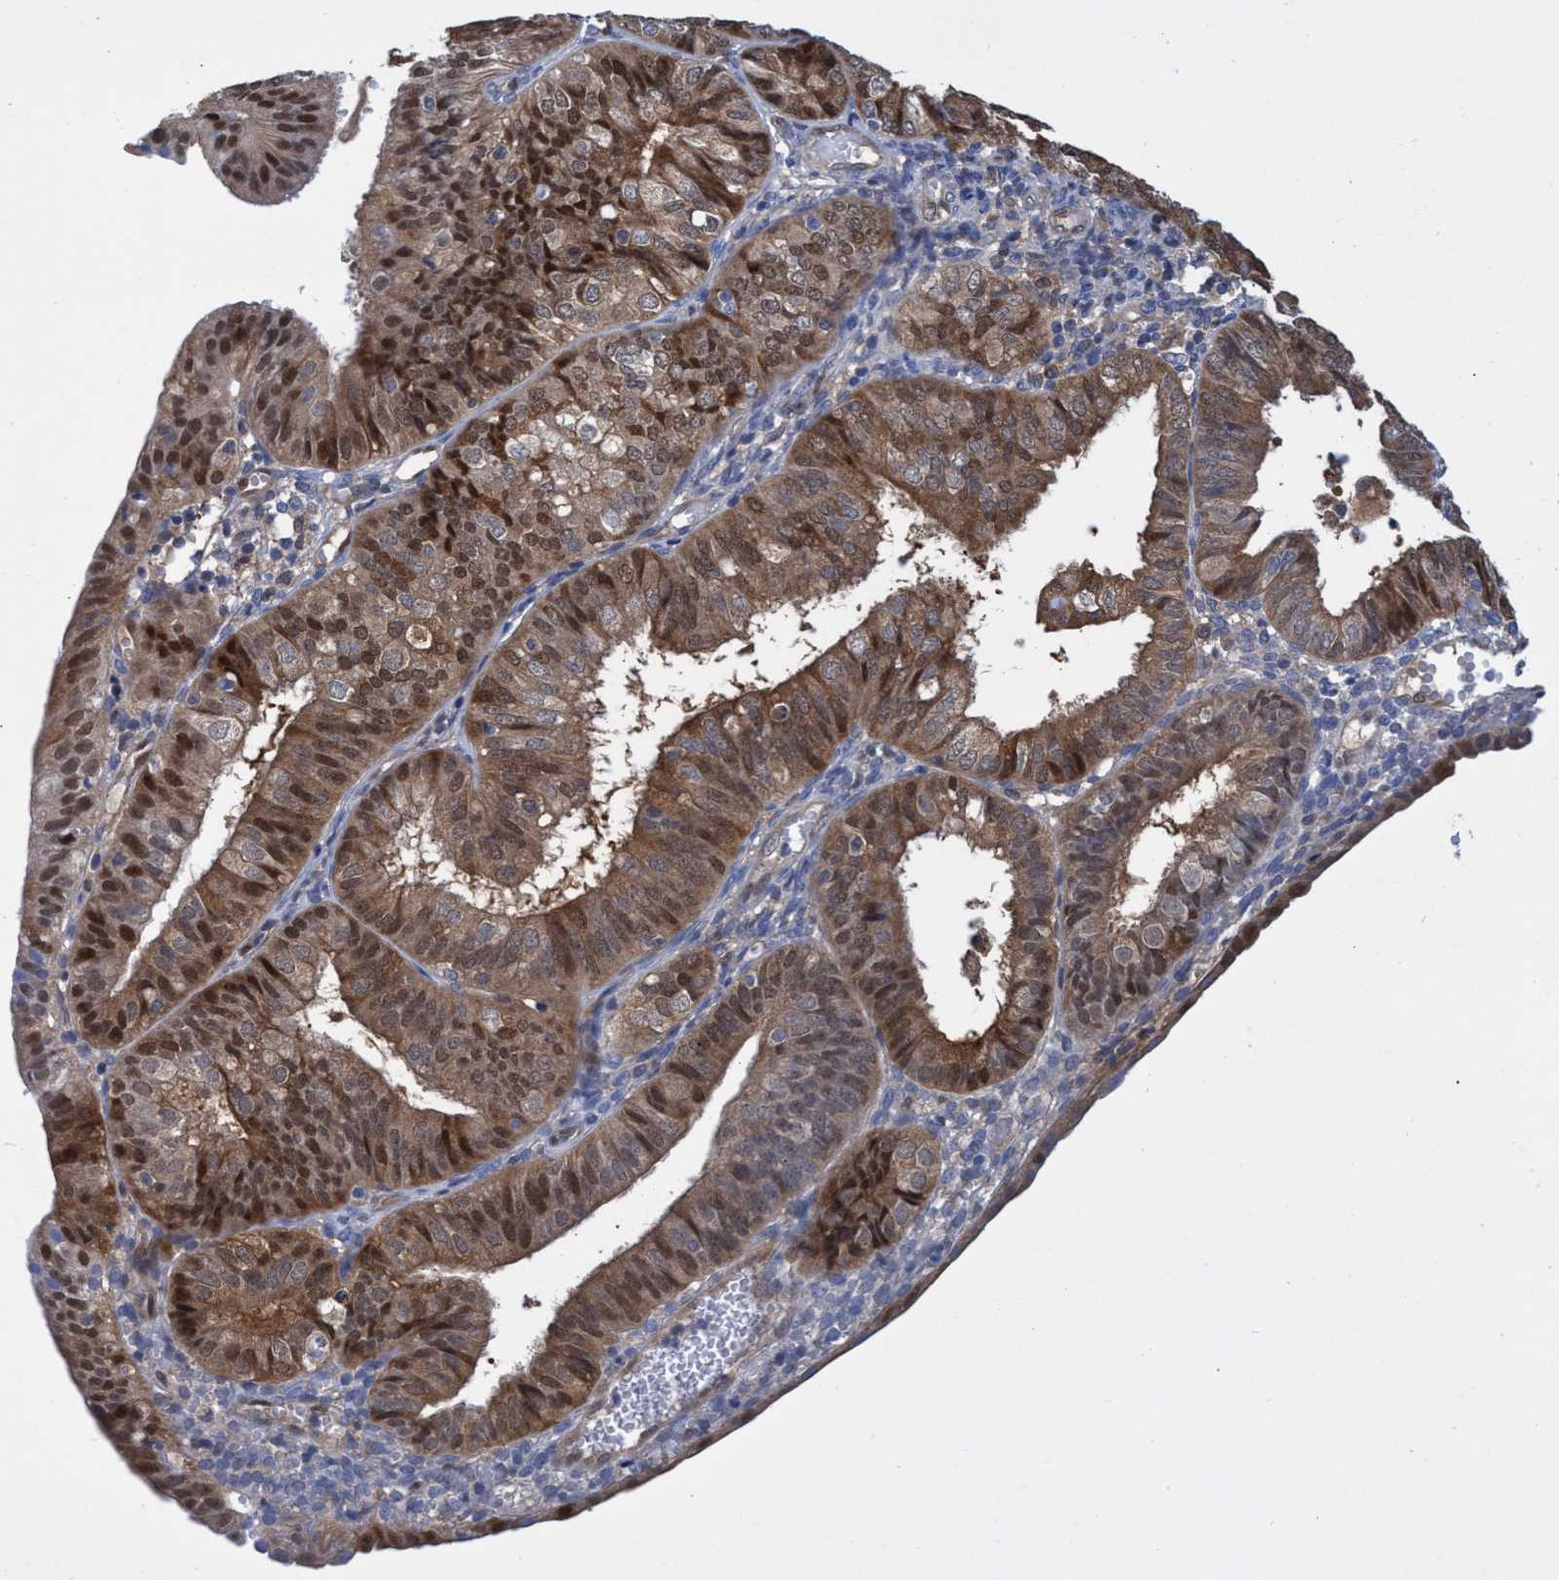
{"staining": {"intensity": "moderate", "quantity": ">75%", "location": "cytoplasmic/membranous,nuclear"}, "tissue": "endometrial cancer", "cell_type": "Tumor cells", "image_type": "cancer", "snomed": [{"axis": "morphology", "description": "Adenocarcinoma, NOS"}, {"axis": "topography", "description": "Endometrium"}], "caption": "Immunohistochemistry (IHC) histopathology image of neoplastic tissue: human endometrial adenocarcinoma stained using immunohistochemistry reveals medium levels of moderate protein expression localized specifically in the cytoplasmic/membranous and nuclear of tumor cells, appearing as a cytoplasmic/membranous and nuclear brown color.", "gene": "PNPO", "patient": {"sex": "female", "age": 58}}